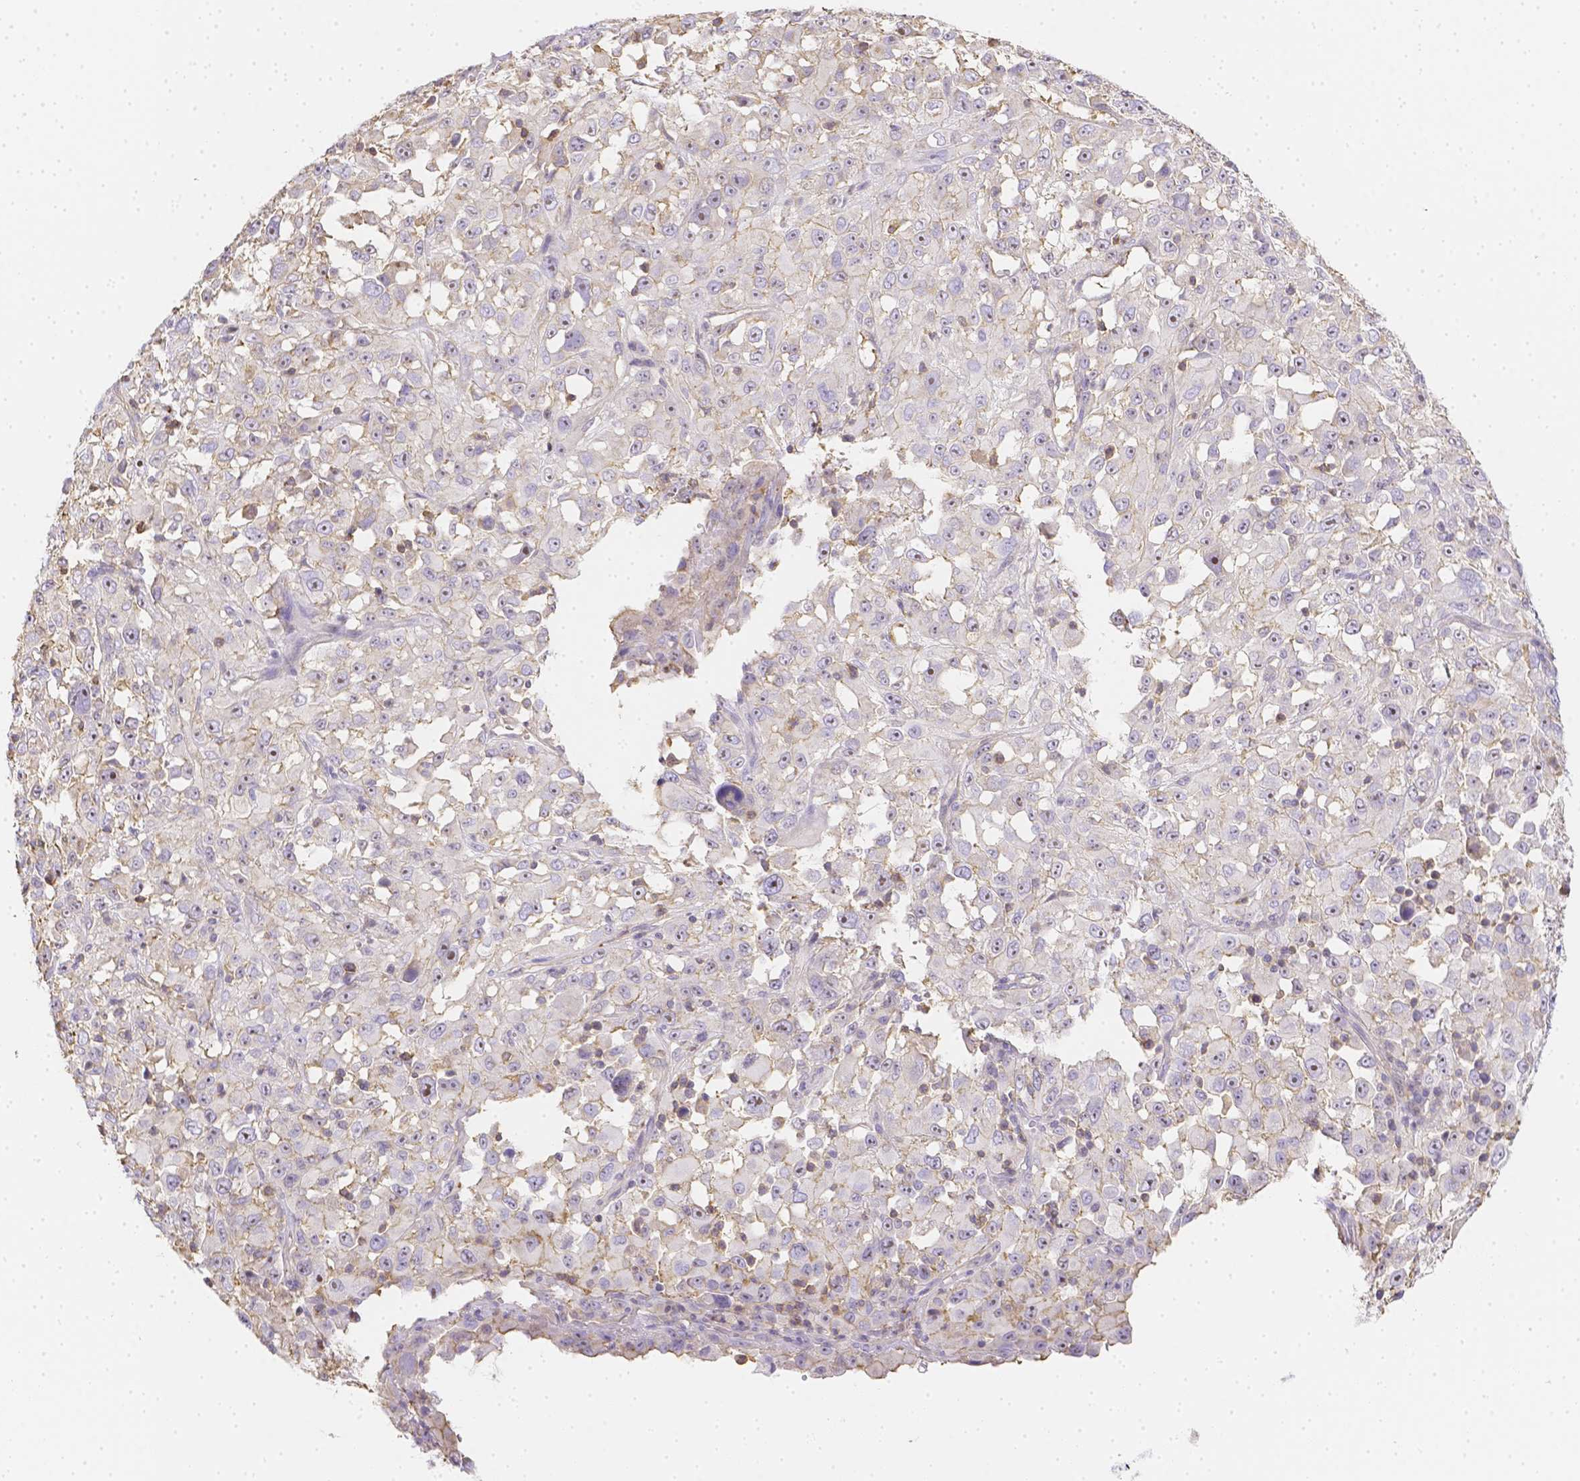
{"staining": {"intensity": "negative", "quantity": "none", "location": "none"}, "tissue": "melanoma", "cell_type": "Tumor cells", "image_type": "cancer", "snomed": [{"axis": "morphology", "description": "Malignant melanoma, Metastatic site"}, {"axis": "topography", "description": "Soft tissue"}], "caption": "This micrograph is of melanoma stained with IHC to label a protein in brown with the nuclei are counter-stained blue. There is no positivity in tumor cells. (Brightfield microscopy of DAB immunohistochemistry (IHC) at high magnification).", "gene": "ASAH2", "patient": {"sex": "male", "age": 50}}